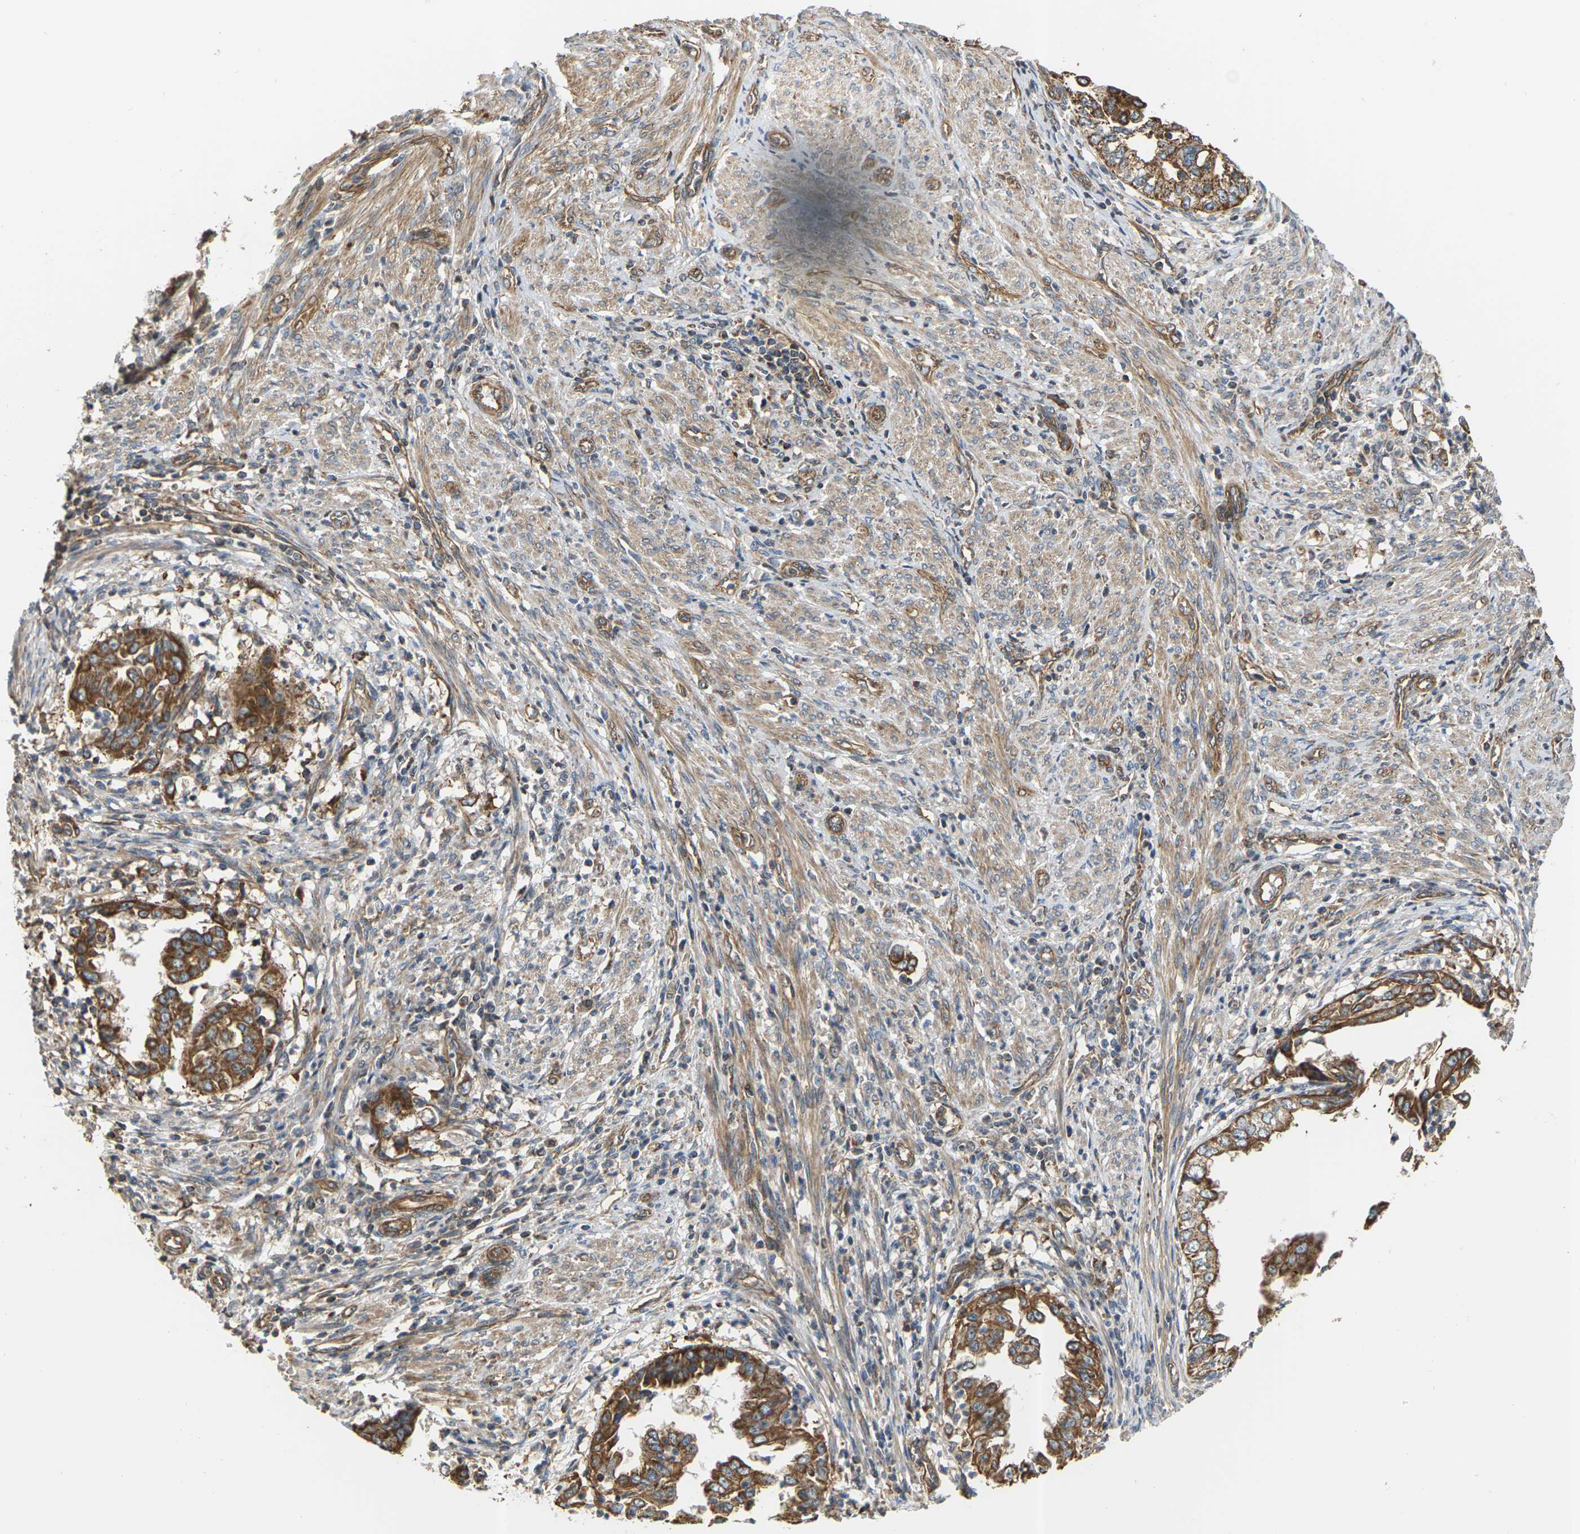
{"staining": {"intensity": "strong", "quantity": ">75%", "location": "cytoplasmic/membranous"}, "tissue": "endometrial cancer", "cell_type": "Tumor cells", "image_type": "cancer", "snomed": [{"axis": "morphology", "description": "Adenocarcinoma, NOS"}, {"axis": "topography", "description": "Endometrium"}], "caption": "IHC (DAB) staining of human endometrial cancer (adenocarcinoma) displays strong cytoplasmic/membranous protein expression in about >75% of tumor cells. The staining was performed using DAB, with brown indicating positive protein expression. Nuclei are stained blue with hematoxylin.", "gene": "PCDHB4", "patient": {"sex": "female", "age": 85}}